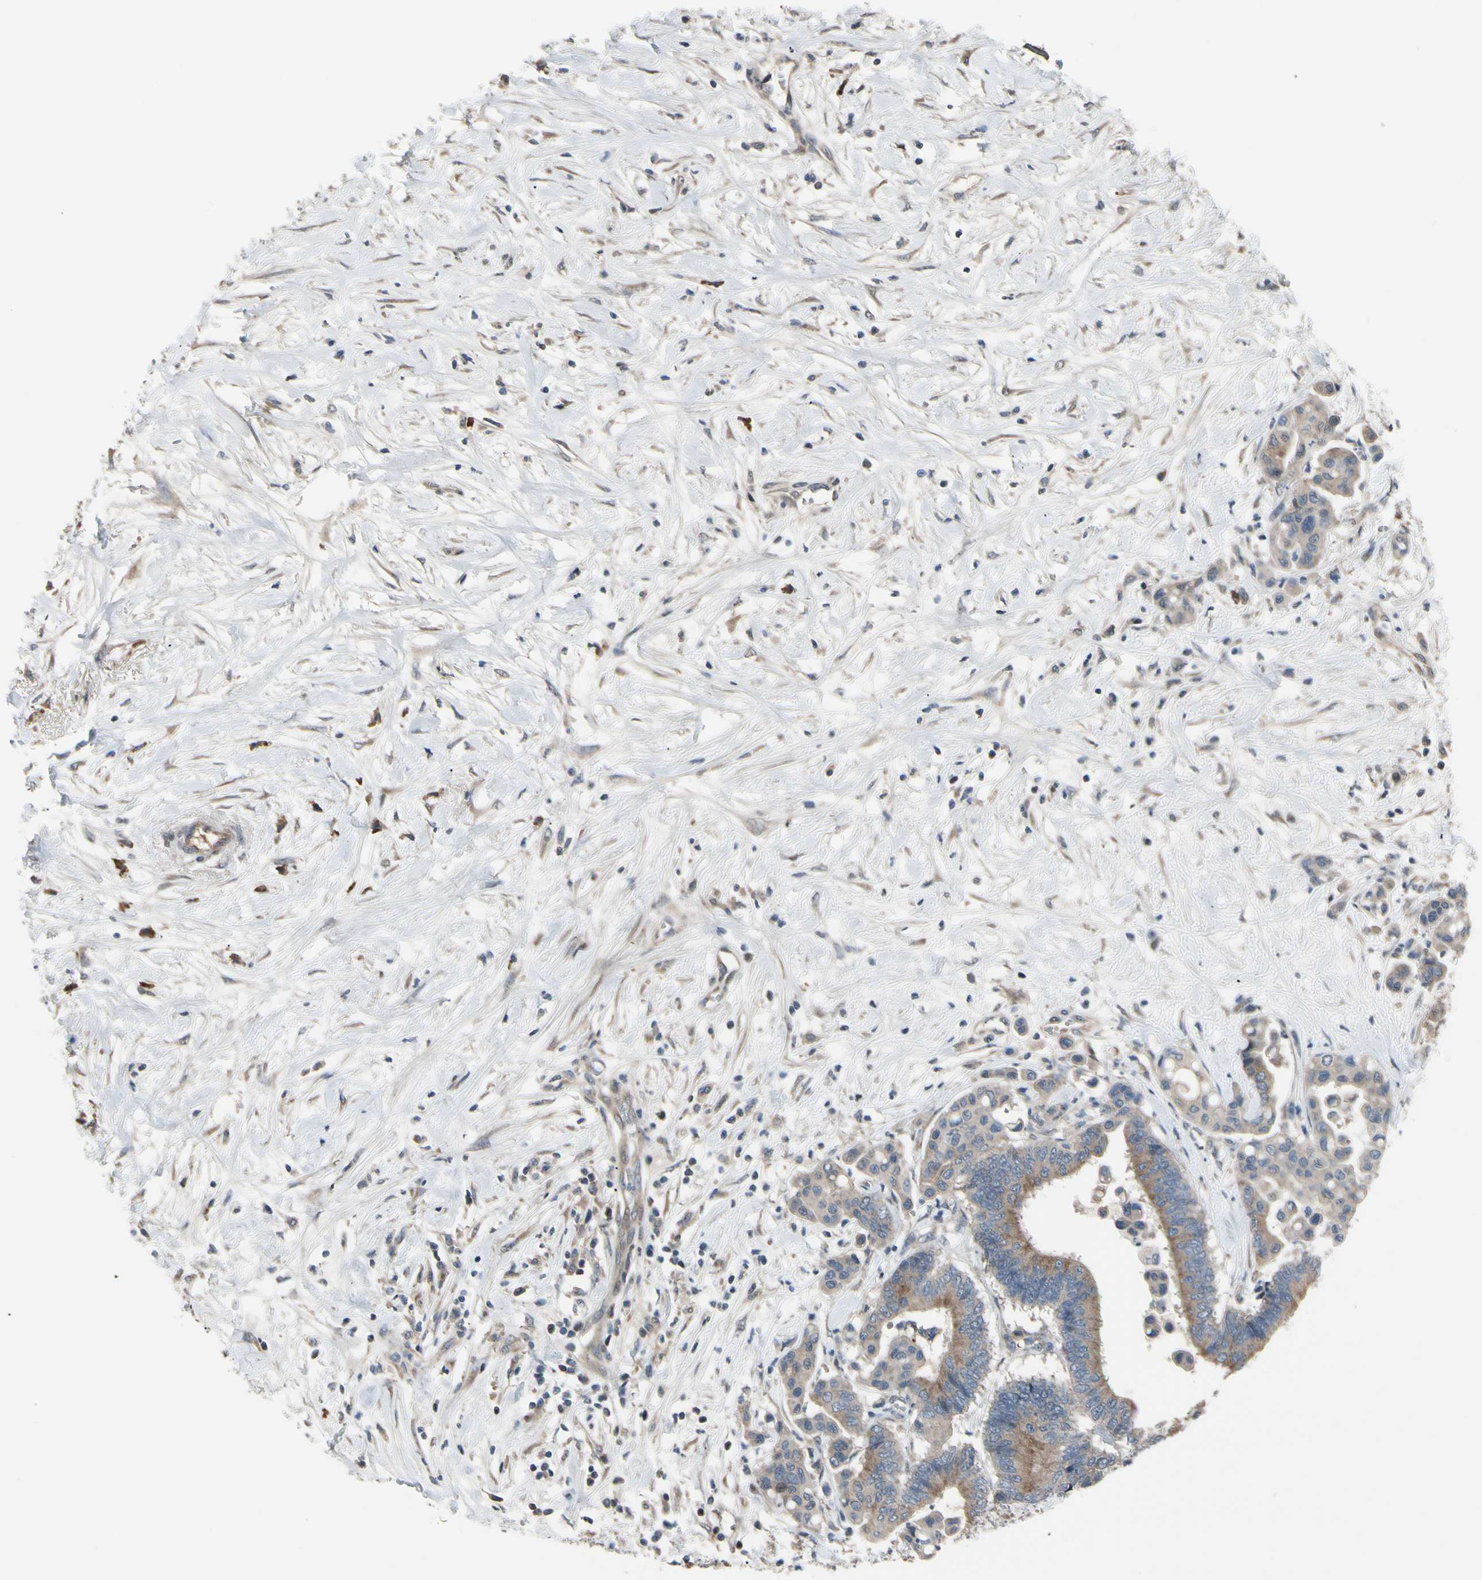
{"staining": {"intensity": "weak", "quantity": ">75%", "location": "cytoplasmic/membranous"}, "tissue": "colorectal cancer", "cell_type": "Tumor cells", "image_type": "cancer", "snomed": [{"axis": "morphology", "description": "Normal tissue, NOS"}, {"axis": "morphology", "description": "Adenocarcinoma, NOS"}, {"axis": "topography", "description": "Colon"}], "caption": "Human colorectal adenocarcinoma stained with a brown dye reveals weak cytoplasmic/membranous positive staining in about >75% of tumor cells.", "gene": "SNX29", "patient": {"sex": "male", "age": 82}}